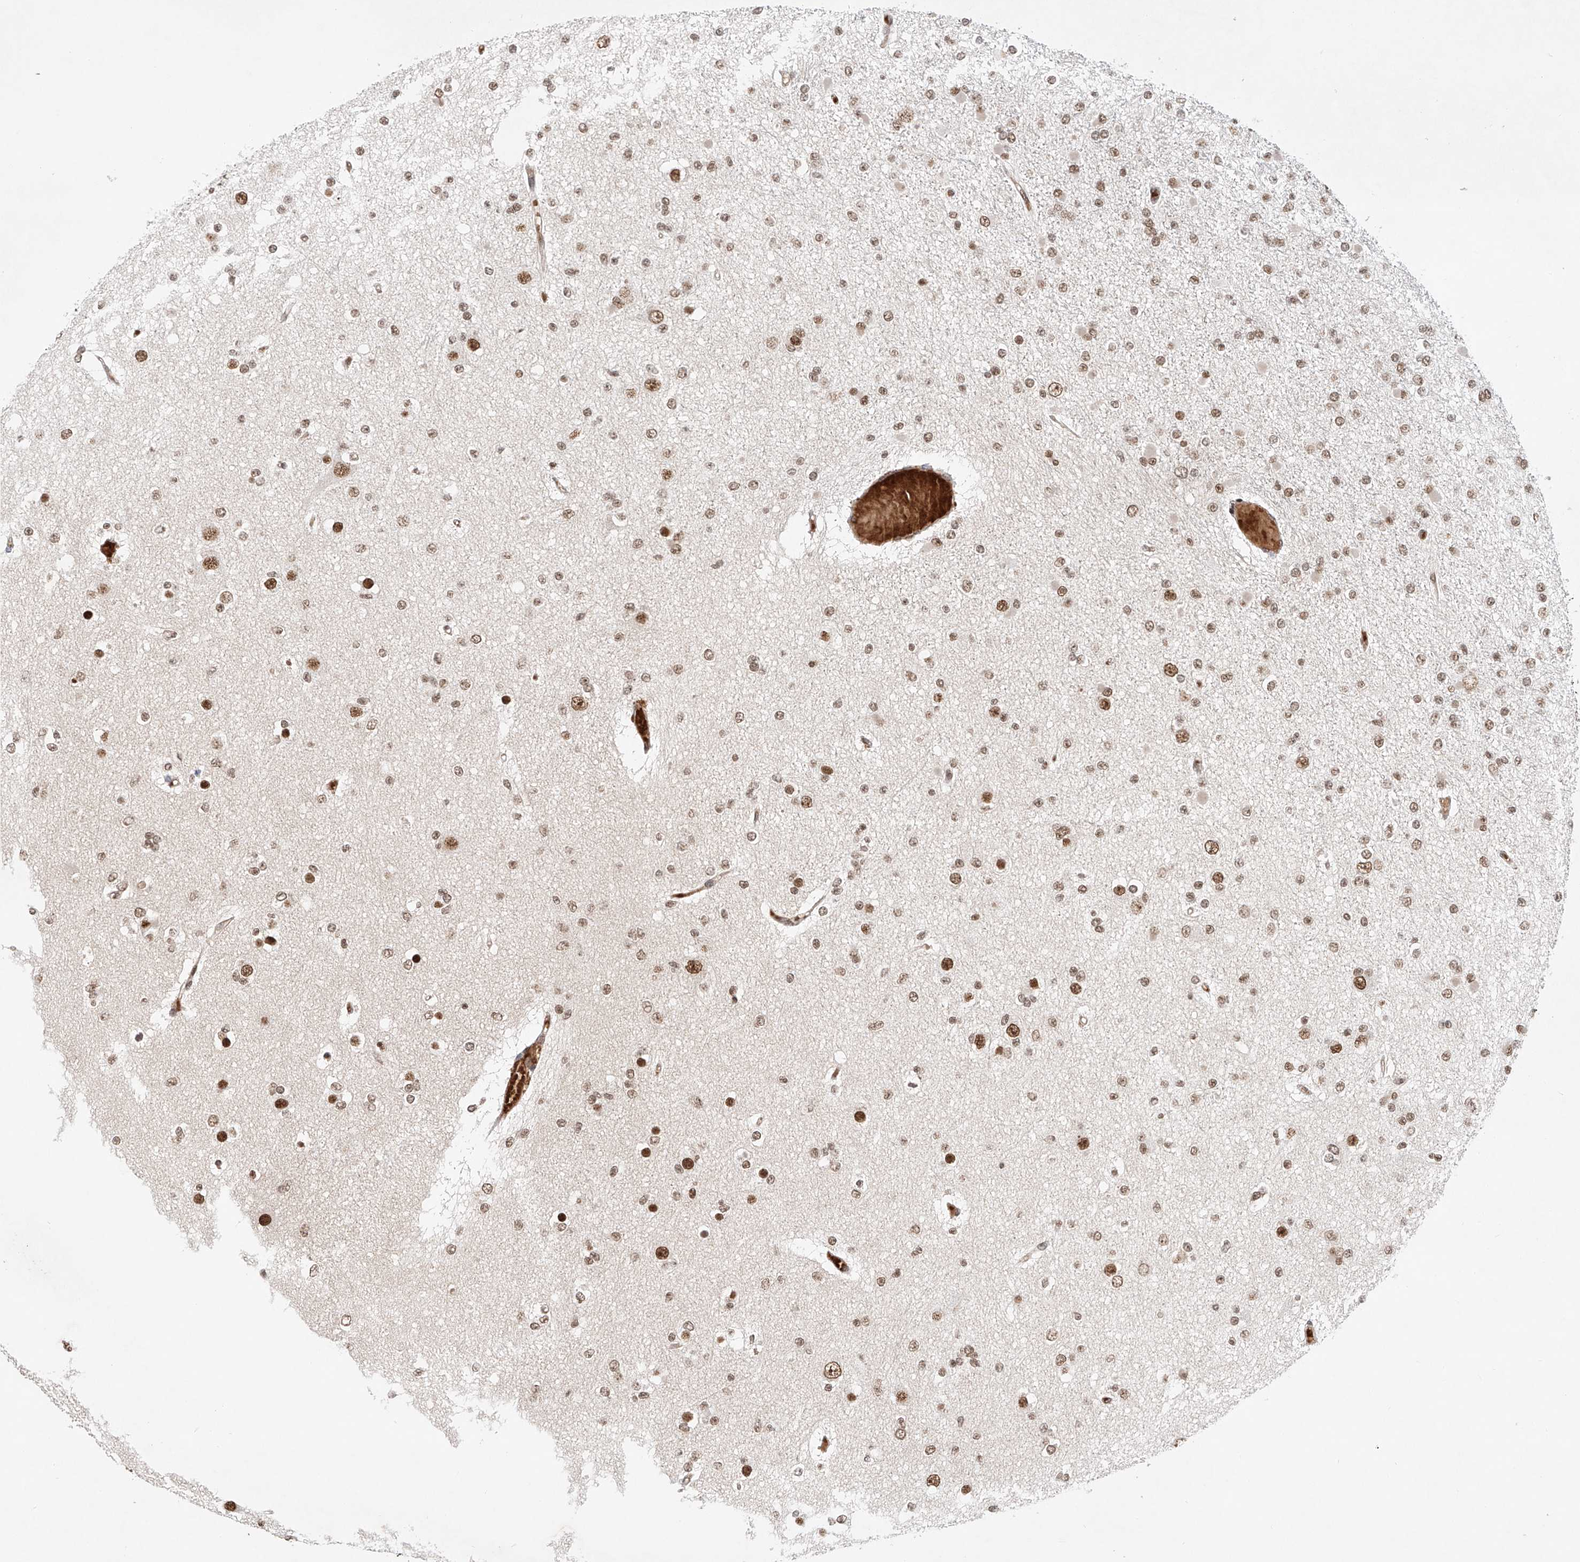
{"staining": {"intensity": "moderate", "quantity": "25%-75%", "location": "nuclear"}, "tissue": "glioma", "cell_type": "Tumor cells", "image_type": "cancer", "snomed": [{"axis": "morphology", "description": "Glioma, malignant, Low grade"}, {"axis": "topography", "description": "Brain"}], "caption": "Protein positivity by immunohistochemistry (IHC) demonstrates moderate nuclear staining in approximately 25%-75% of tumor cells in glioma.", "gene": "ZNF470", "patient": {"sex": "female", "age": 22}}